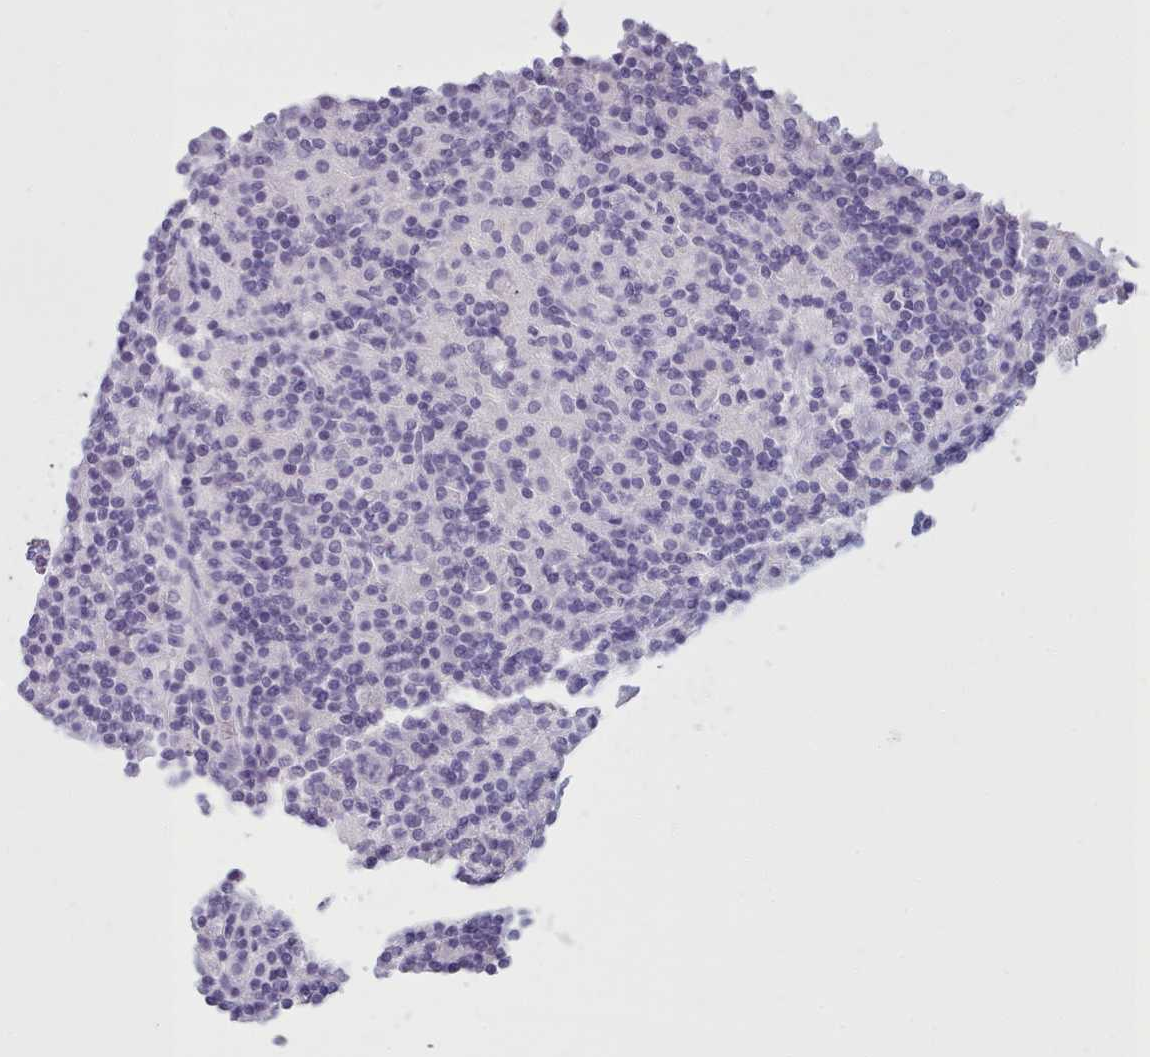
{"staining": {"intensity": "negative", "quantity": "none", "location": "none"}, "tissue": "lymphoma", "cell_type": "Tumor cells", "image_type": "cancer", "snomed": [{"axis": "morphology", "description": "Hodgkin's disease, NOS"}, {"axis": "topography", "description": "Lymph node"}], "caption": "This is an immunohistochemistry (IHC) photomicrograph of human lymphoma. There is no expression in tumor cells.", "gene": "ZNF43", "patient": {"sex": "male", "age": 70}}